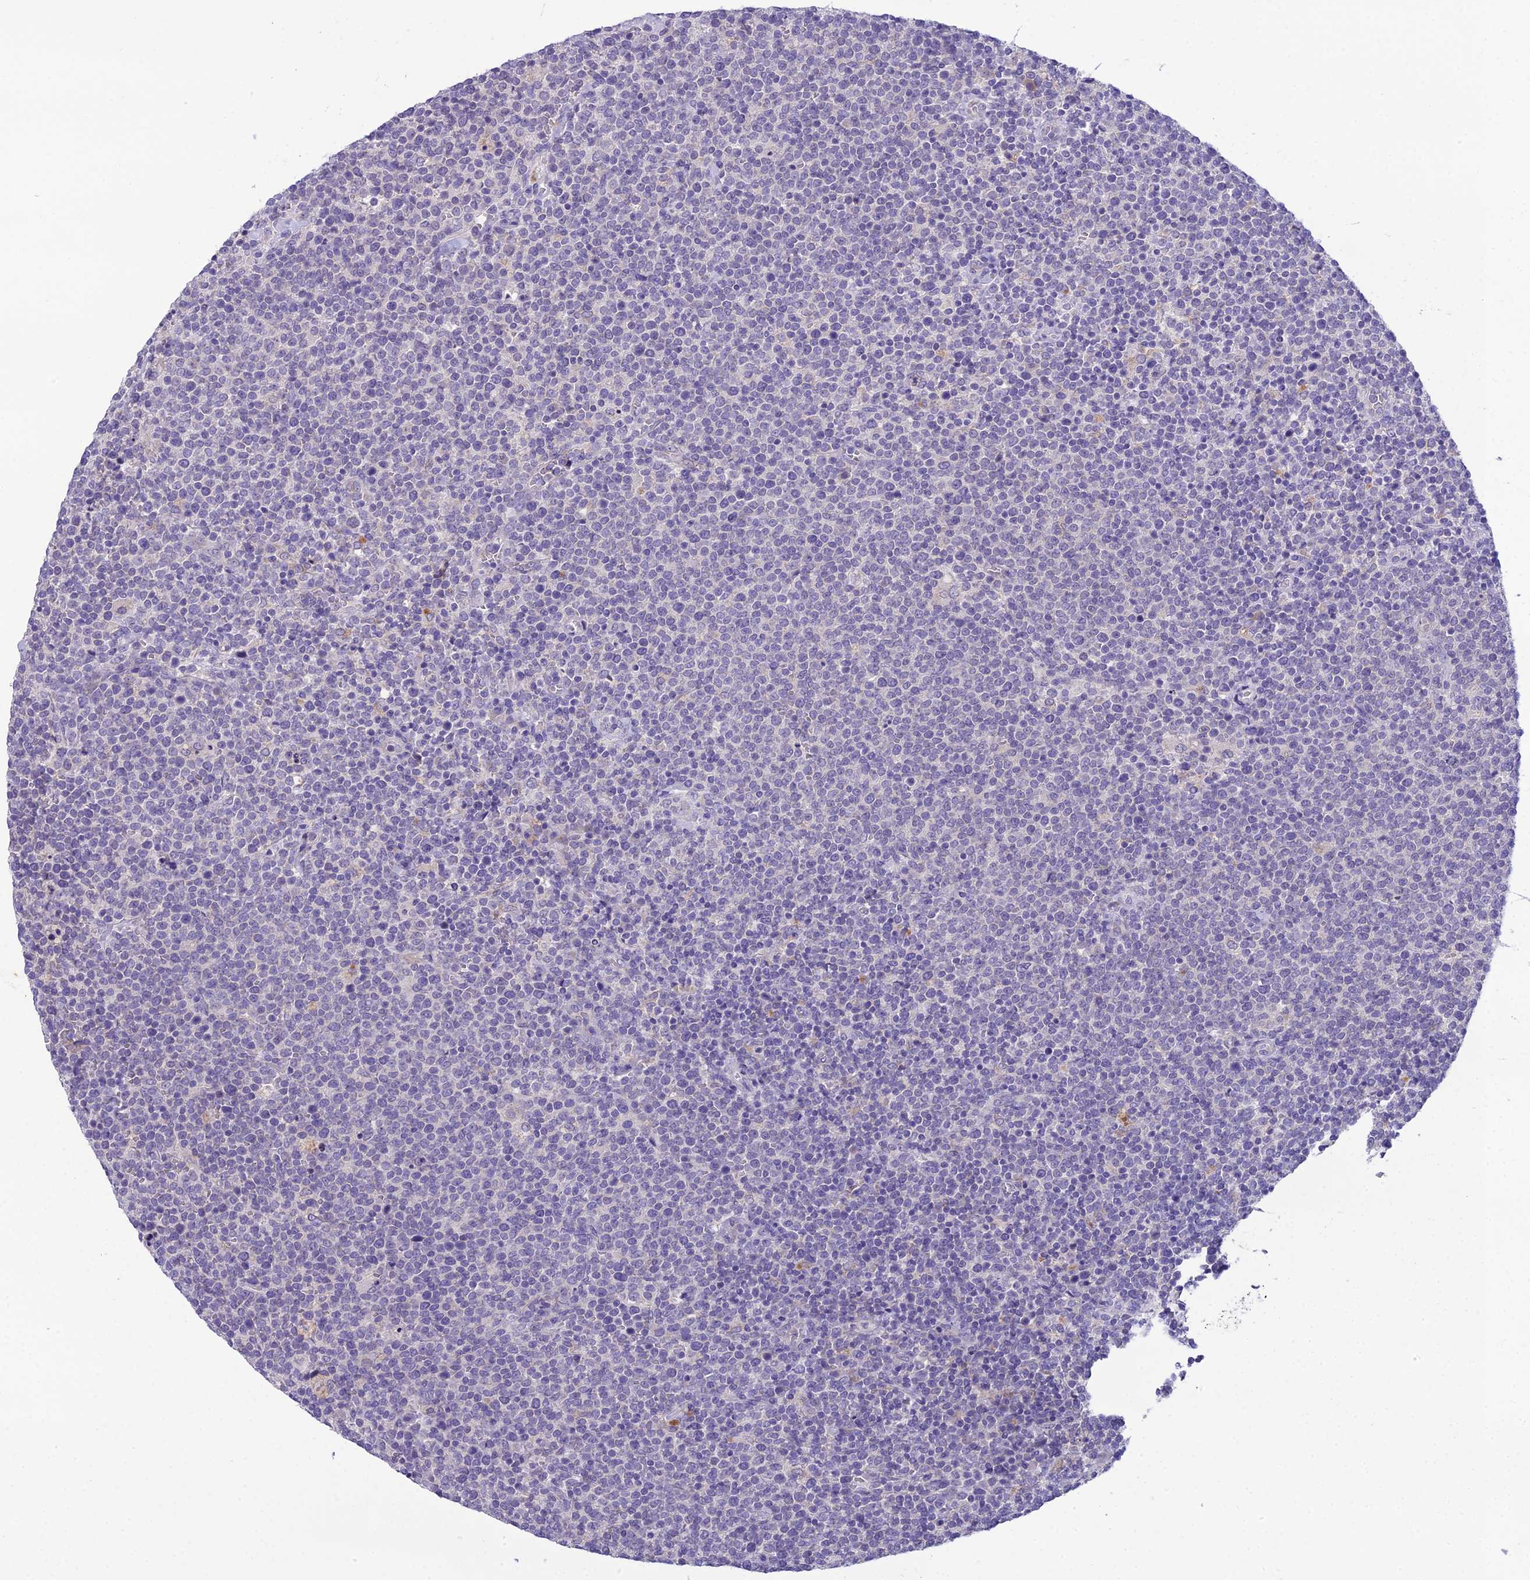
{"staining": {"intensity": "negative", "quantity": "none", "location": "none"}, "tissue": "lymphoma", "cell_type": "Tumor cells", "image_type": "cancer", "snomed": [{"axis": "morphology", "description": "Malignant lymphoma, non-Hodgkin's type, High grade"}, {"axis": "topography", "description": "Lymph node"}], "caption": "An IHC histopathology image of malignant lymphoma, non-Hodgkin's type (high-grade) is shown. There is no staining in tumor cells of malignant lymphoma, non-Hodgkin's type (high-grade). (DAB (3,3'-diaminobenzidine) immunohistochemistry with hematoxylin counter stain).", "gene": "MIIP", "patient": {"sex": "male", "age": 61}}